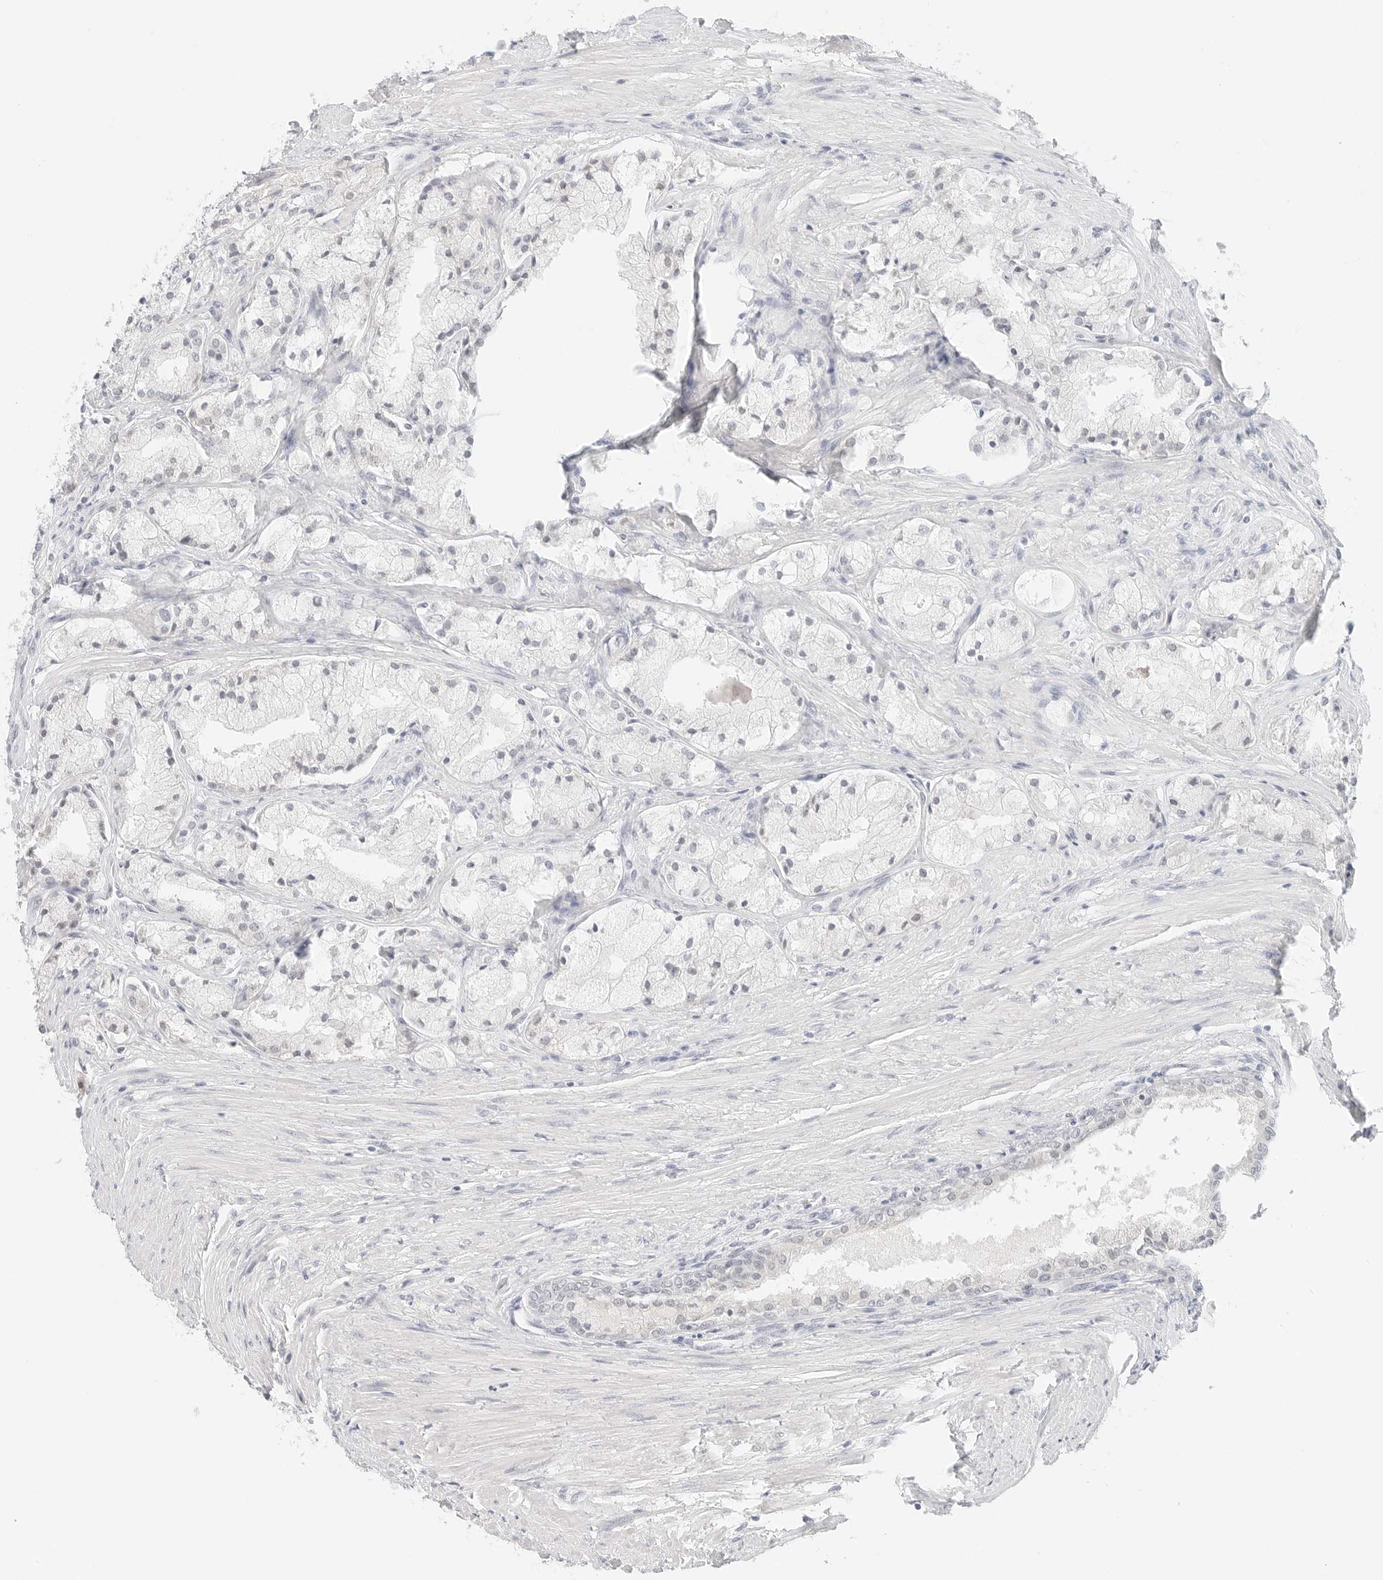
{"staining": {"intensity": "negative", "quantity": "none", "location": "none"}, "tissue": "prostate cancer", "cell_type": "Tumor cells", "image_type": "cancer", "snomed": [{"axis": "morphology", "description": "Adenocarcinoma, High grade"}, {"axis": "topography", "description": "Prostate"}], "caption": "This is an IHC histopathology image of human prostate high-grade adenocarcinoma. There is no expression in tumor cells.", "gene": "NEO1", "patient": {"sex": "male", "age": 50}}